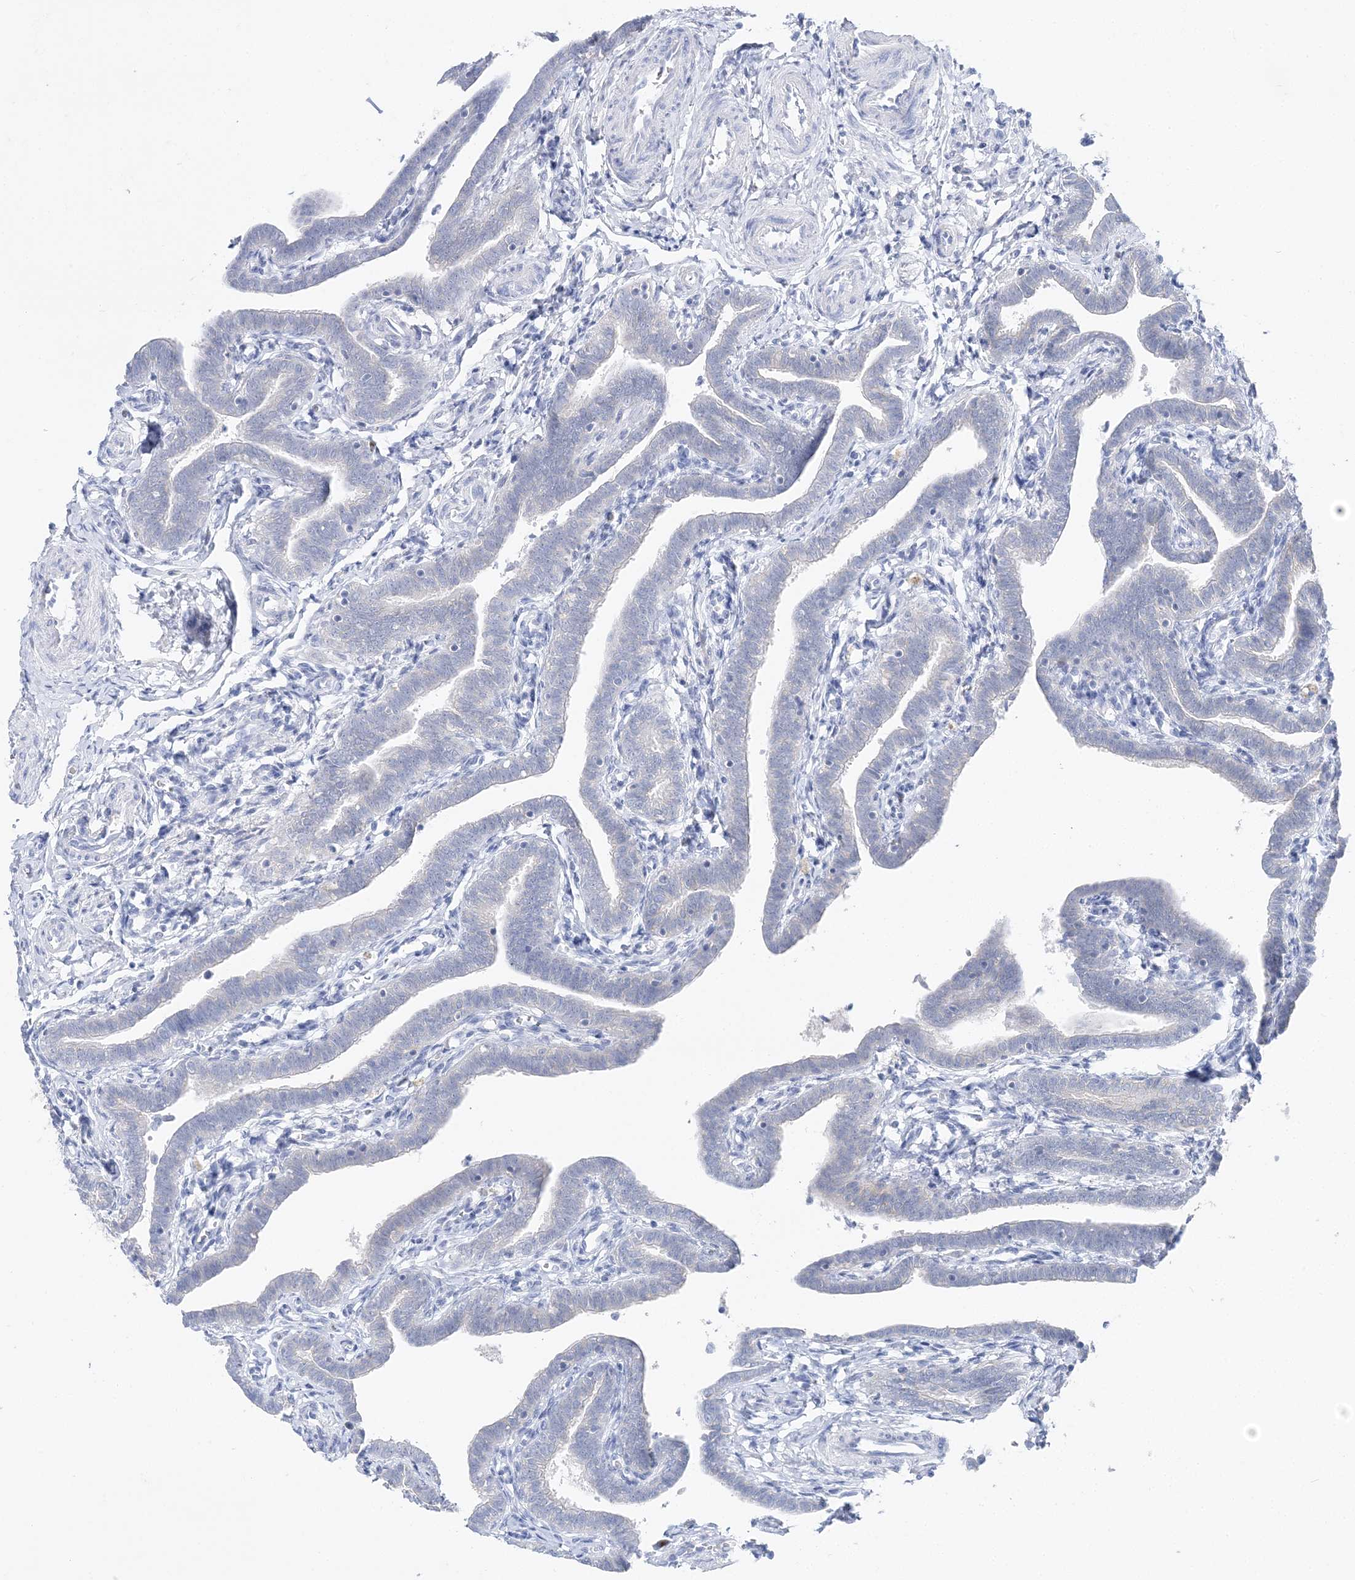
{"staining": {"intensity": "weak", "quantity": "<25%", "location": "cytoplasmic/membranous"}, "tissue": "fallopian tube", "cell_type": "Glandular cells", "image_type": "normal", "snomed": [{"axis": "morphology", "description": "Normal tissue, NOS"}, {"axis": "topography", "description": "Fallopian tube"}], "caption": "IHC photomicrograph of unremarkable human fallopian tube stained for a protein (brown), which reveals no positivity in glandular cells. (DAB (3,3'-diaminobenzidine) immunohistochemistry (IHC), high magnification).", "gene": "SLC5A6", "patient": {"sex": "female", "age": 36}}